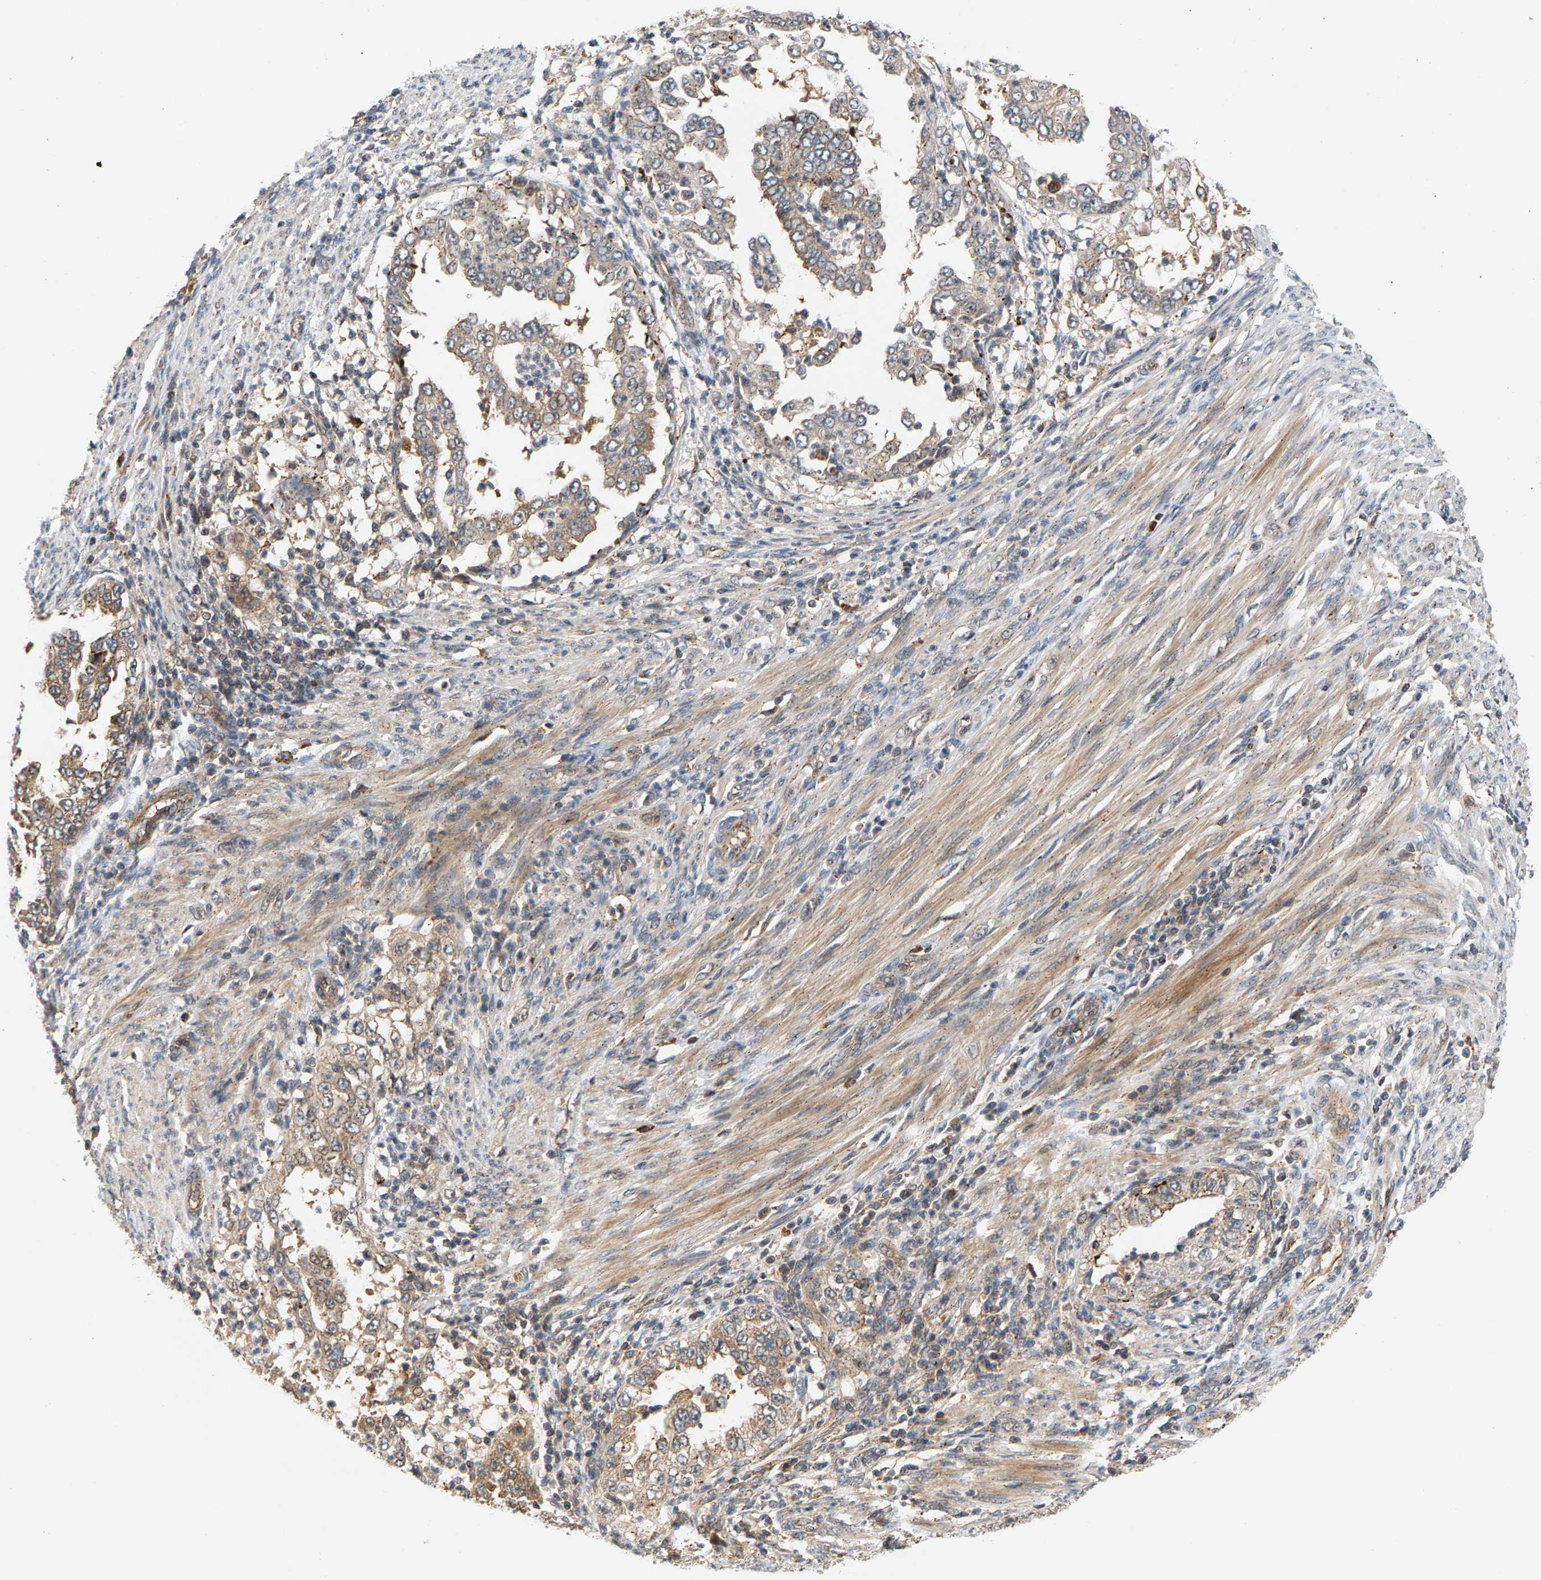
{"staining": {"intensity": "moderate", "quantity": "25%-75%", "location": "cytoplasmic/membranous"}, "tissue": "endometrial cancer", "cell_type": "Tumor cells", "image_type": "cancer", "snomed": [{"axis": "morphology", "description": "Adenocarcinoma, NOS"}, {"axis": "topography", "description": "Endometrium"}], "caption": "Moderate cytoplasmic/membranous protein positivity is identified in approximately 25%-75% of tumor cells in endometrial cancer.", "gene": "MAP2K5", "patient": {"sex": "female", "age": 85}}